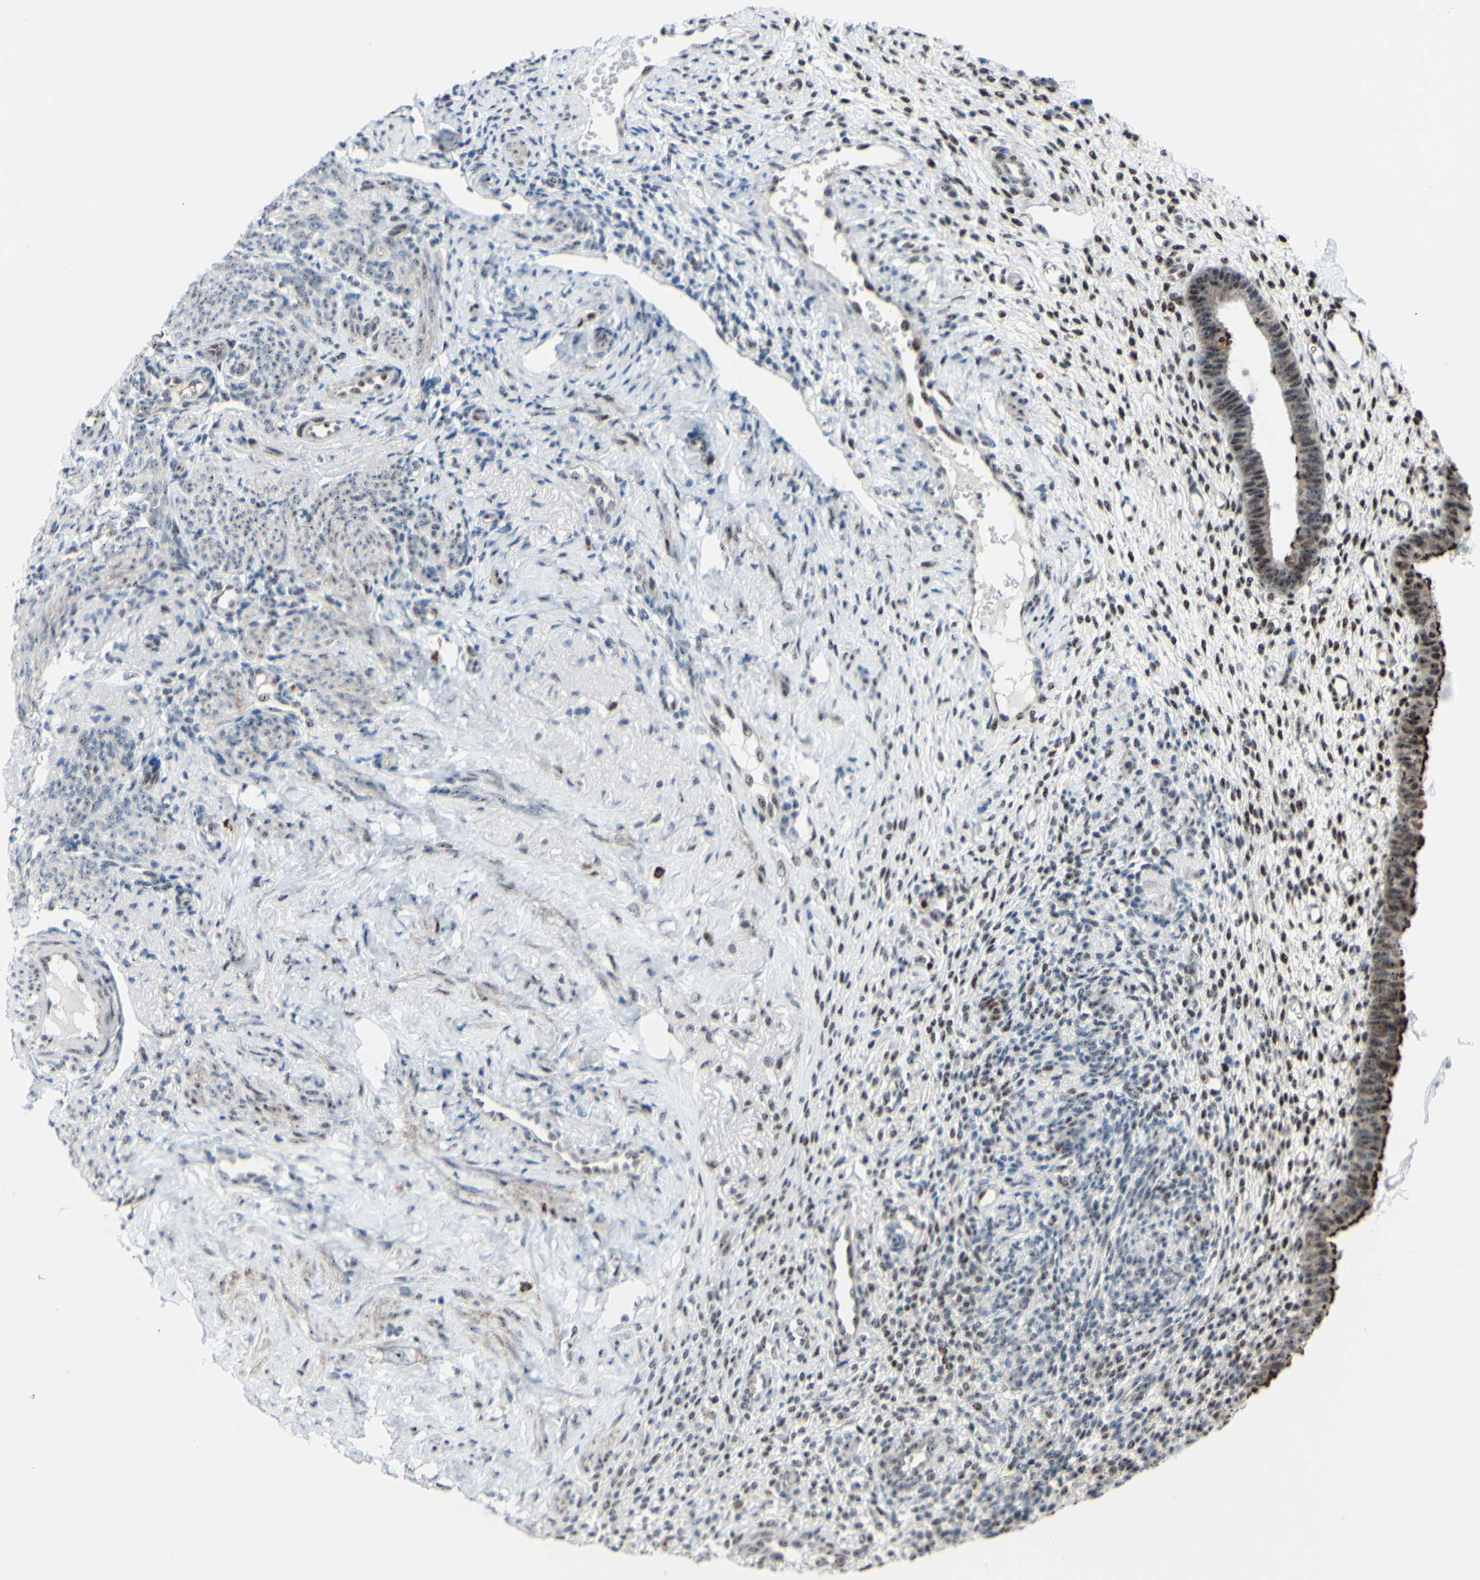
{"staining": {"intensity": "negative", "quantity": "none", "location": "none"}, "tissue": "endometrium", "cell_type": "Cells in endometrial stroma", "image_type": "normal", "snomed": [{"axis": "morphology", "description": "Normal tissue, NOS"}, {"axis": "topography", "description": "Endometrium"}], "caption": "IHC image of normal endometrium: endometrium stained with DAB (3,3'-diaminobenzidine) shows no significant protein staining in cells in endometrial stroma.", "gene": "POLR1A", "patient": {"sex": "female", "age": 61}}